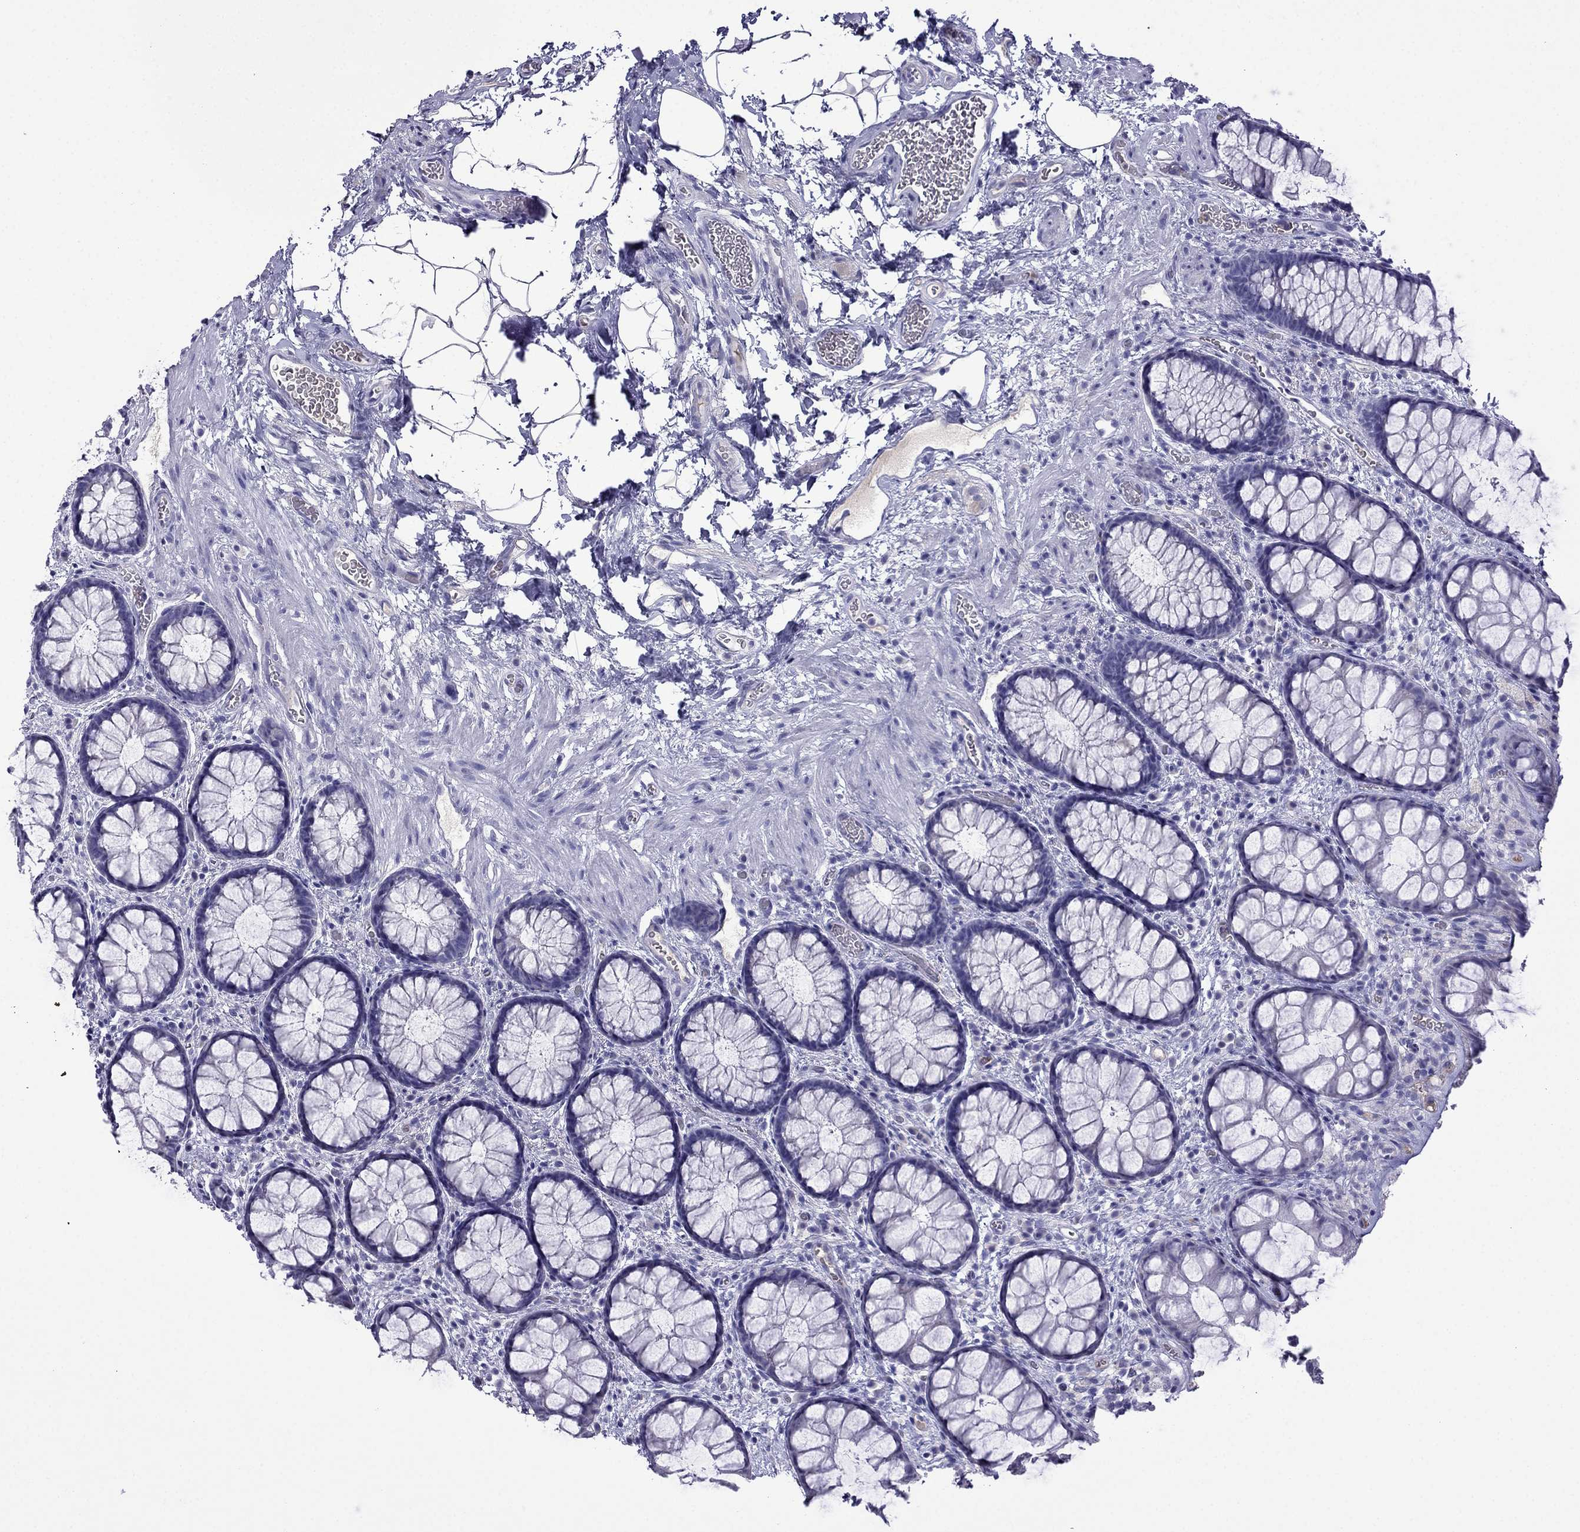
{"staining": {"intensity": "negative", "quantity": "none", "location": "none"}, "tissue": "rectum", "cell_type": "Glandular cells", "image_type": "normal", "snomed": [{"axis": "morphology", "description": "Normal tissue, NOS"}, {"axis": "topography", "description": "Rectum"}], "caption": "A high-resolution histopathology image shows immunohistochemistry staining of unremarkable rectum, which shows no significant positivity in glandular cells.", "gene": "CDHR4", "patient": {"sex": "female", "age": 62}}